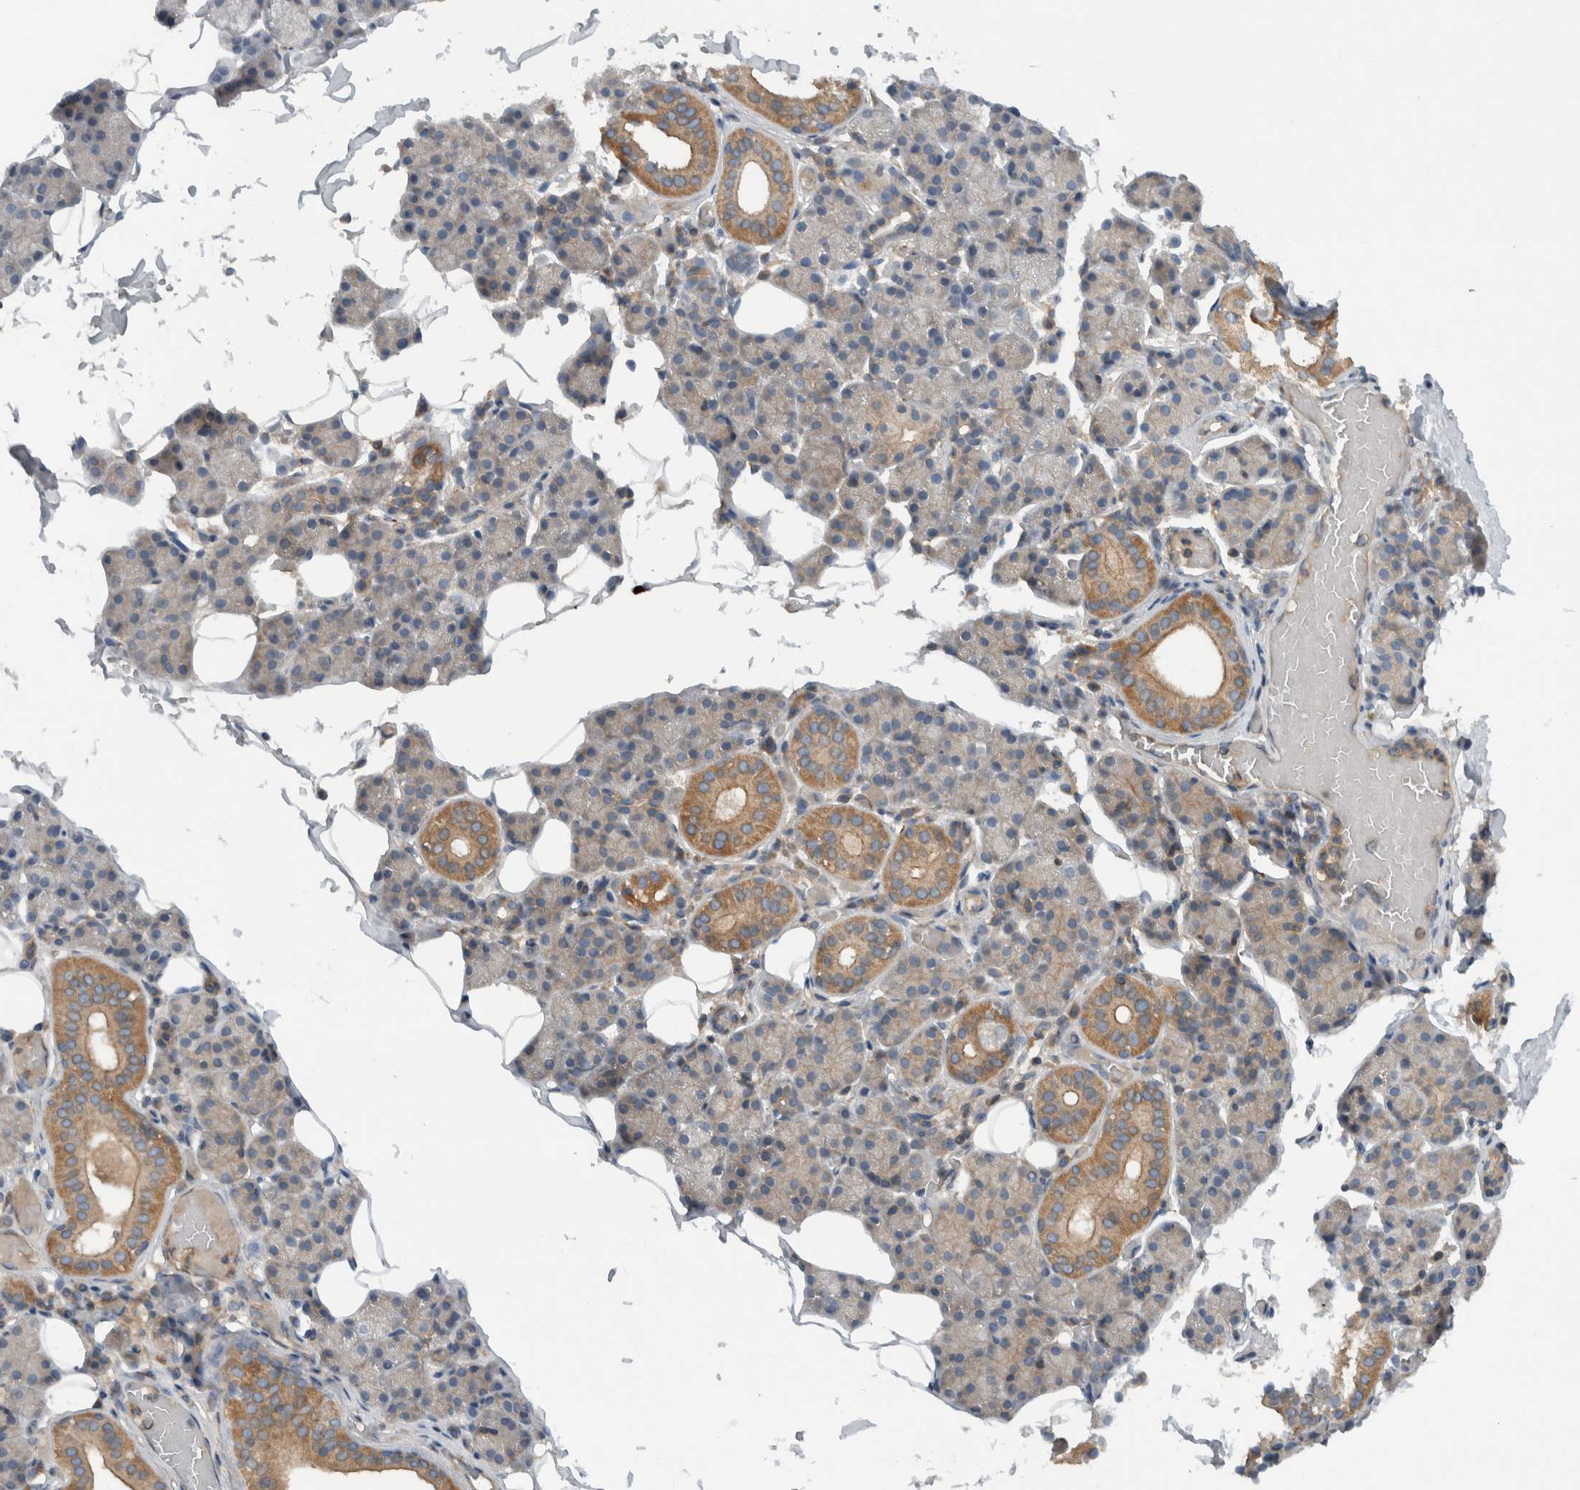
{"staining": {"intensity": "moderate", "quantity": "25%-75%", "location": "cytoplasmic/membranous"}, "tissue": "salivary gland", "cell_type": "Glandular cells", "image_type": "normal", "snomed": [{"axis": "morphology", "description": "Normal tissue, NOS"}, {"axis": "topography", "description": "Salivary gland"}], "caption": "The image displays immunohistochemical staining of normal salivary gland. There is moderate cytoplasmic/membranous staining is identified in approximately 25%-75% of glandular cells. The staining was performed using DAB, with brown indicating positive protein expression. Nuclei are stained blue with hematoxylin.", "gene": "SCARA5", "patient": {"sex": "female", "age": 33}}